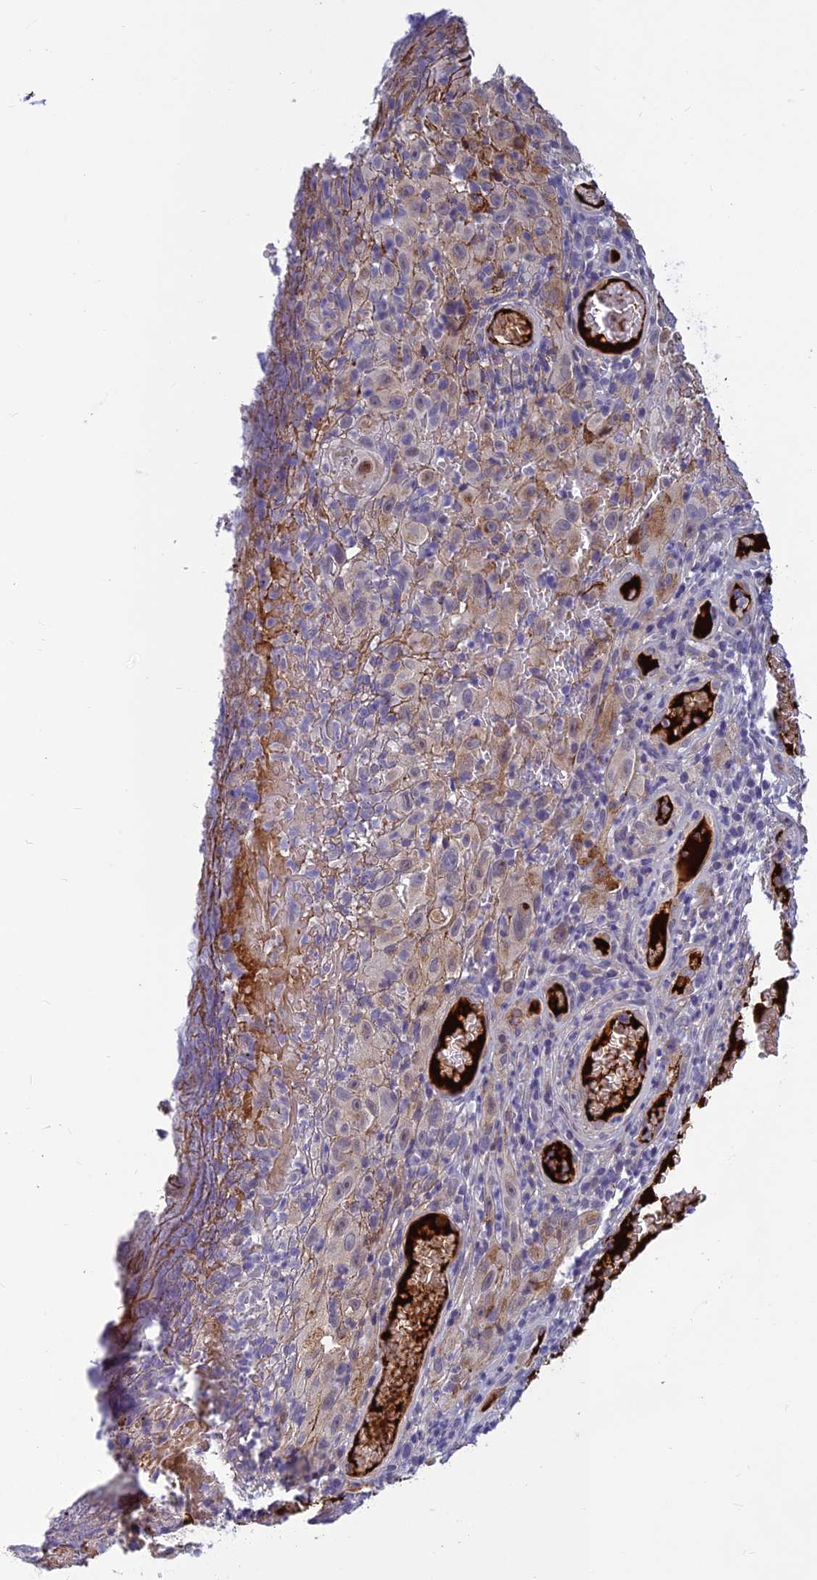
{"staining": {"intensity": "negative", "quantity": "none", "location": "none"}, "tissue": "melanoma", "cell_type": "Tumor cells", "image_type": "cancer", "snomed": [{"axis": "morphology", "description": "Malignant melanoma, NOS"}, {"axis": "topography", "description": "Skin"}], "caption": "DAB immunohistochemical staining of human melanoma shows no significant expression in tumor cells.", "gene": "CLEC11A", "patient": {"sex": "female", "age": 82}}